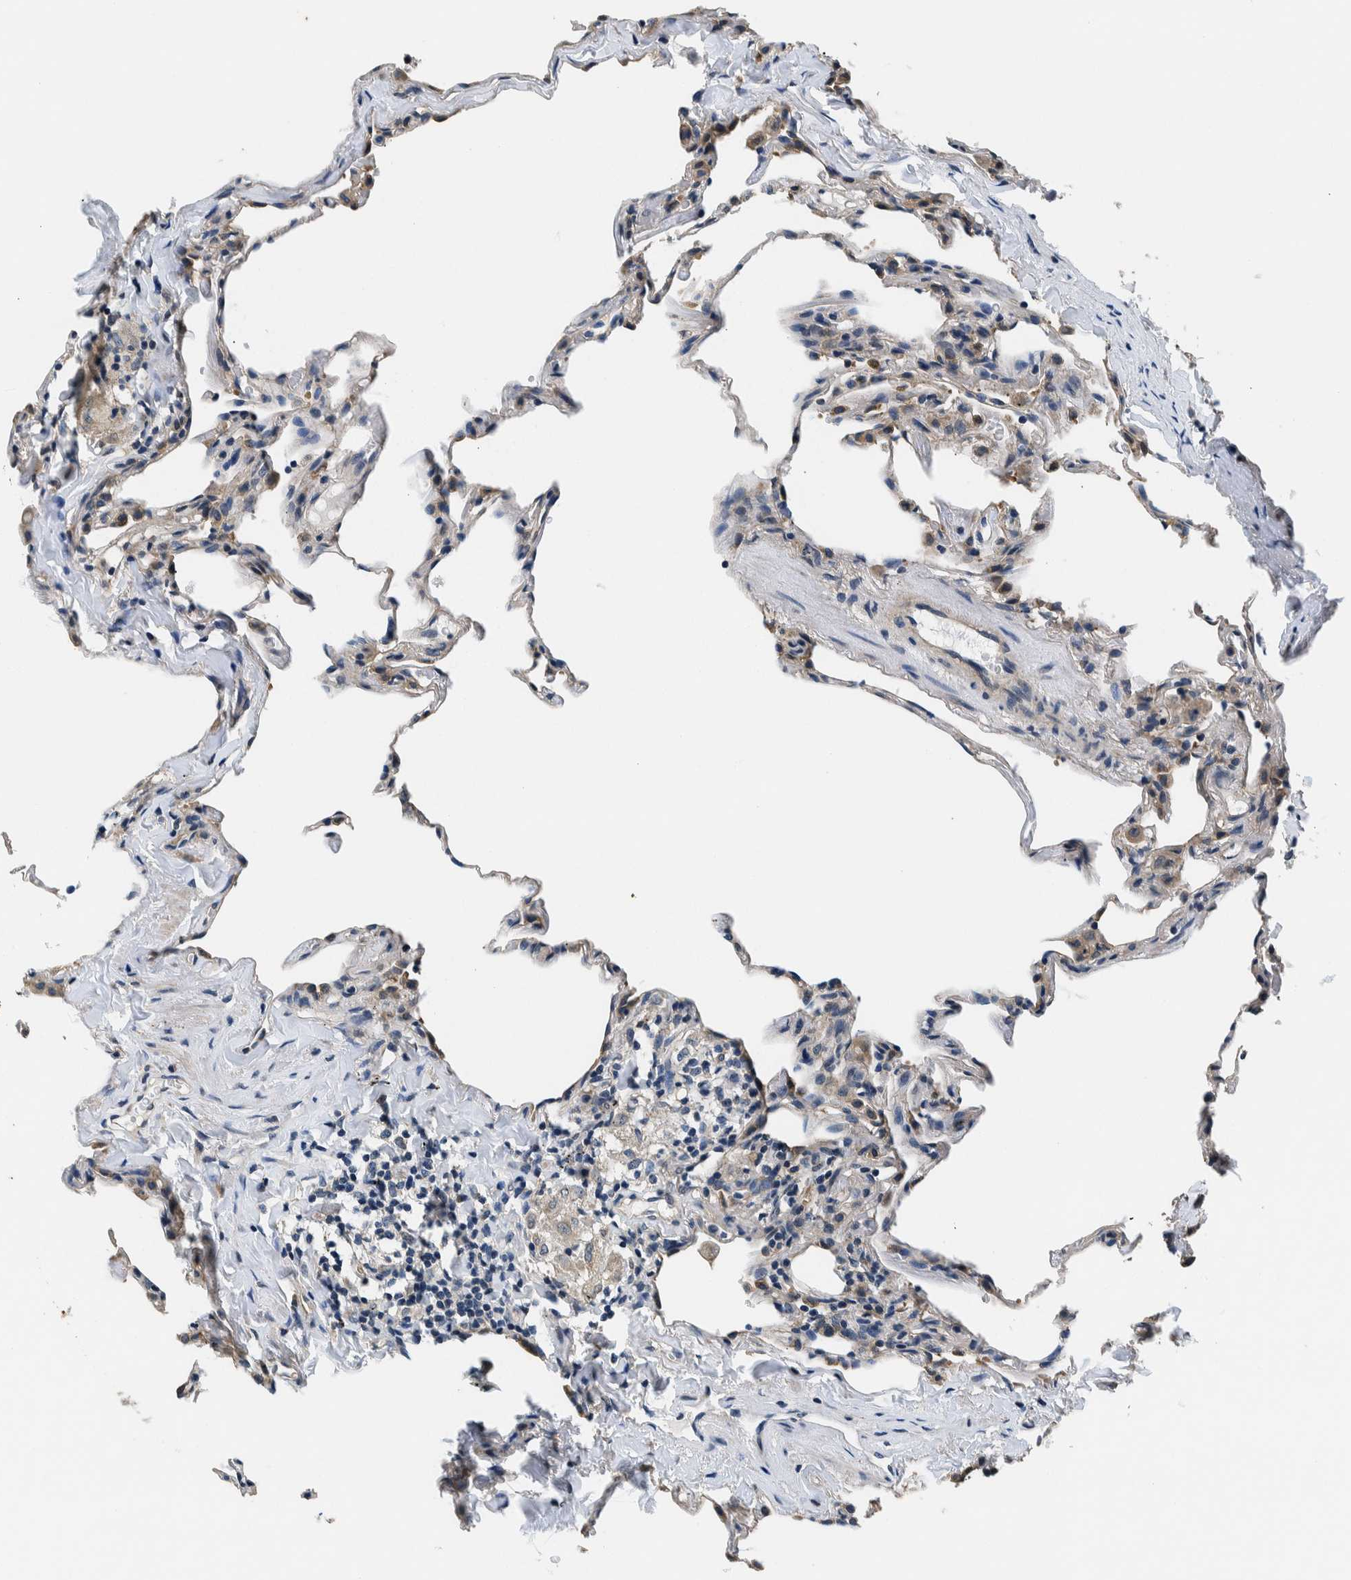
{"staining": {"intensity": "weak", "quantity": "<25%", "location": "cytoplasmic/membranous"}, "tissue": "lung", "cell_type": "Alveolar cells", "image_type": "normal", "snomed": [{"axis": "morphology", "description": "Normal tissue, NOS"}, {"axis": "topography", "description": "Lung"}], "caption": "Alveolar cells are negative for brown protein staining in benign lung. (DAB immunohistochemistry with hematoxylin counter stain).", "gene": "NIBAN2", "patient": {"sex": "male", "age": 59}}